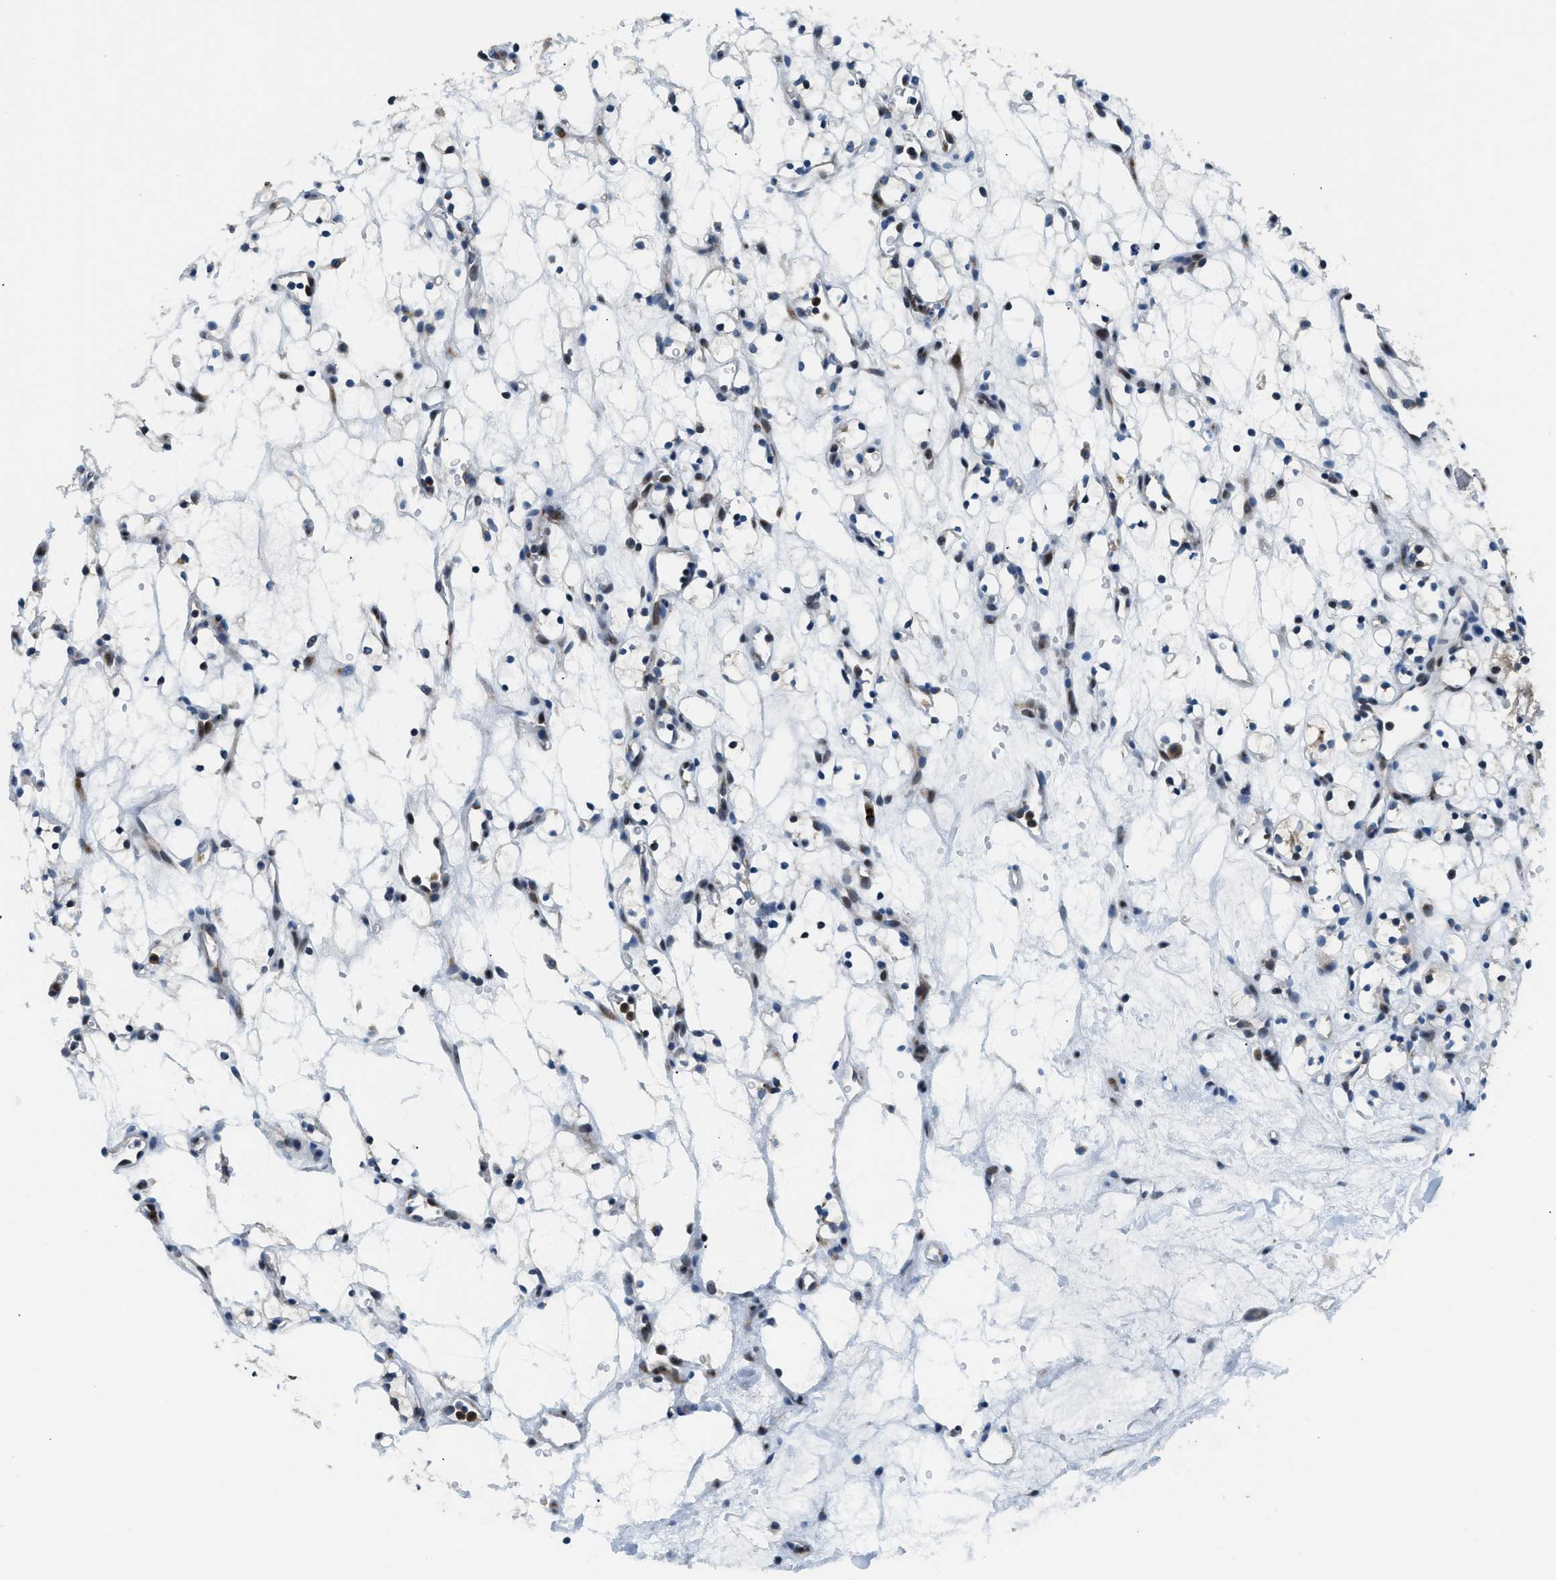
{"staining": {"intensity": "weak", "quantity": "<25%", "location": "cytoplasmic/membranous"}, "tissue": "renal cancer", "cell_type": "Tumor cells", "image_type": "cancer", "snomed": [{"axis": "morphology", "description": "Adenocarcinoma, NOS"}, {"axis": "topography", "description": "Kidney"}], "caption": "High power microscopy image of an immunohistochemistry micrograph of renal cancer (adenocarcinoma), revealing no significant positivity in tumor cells.", "gene": "FUT8", "patient": {"sex": "female", "age": 60}}